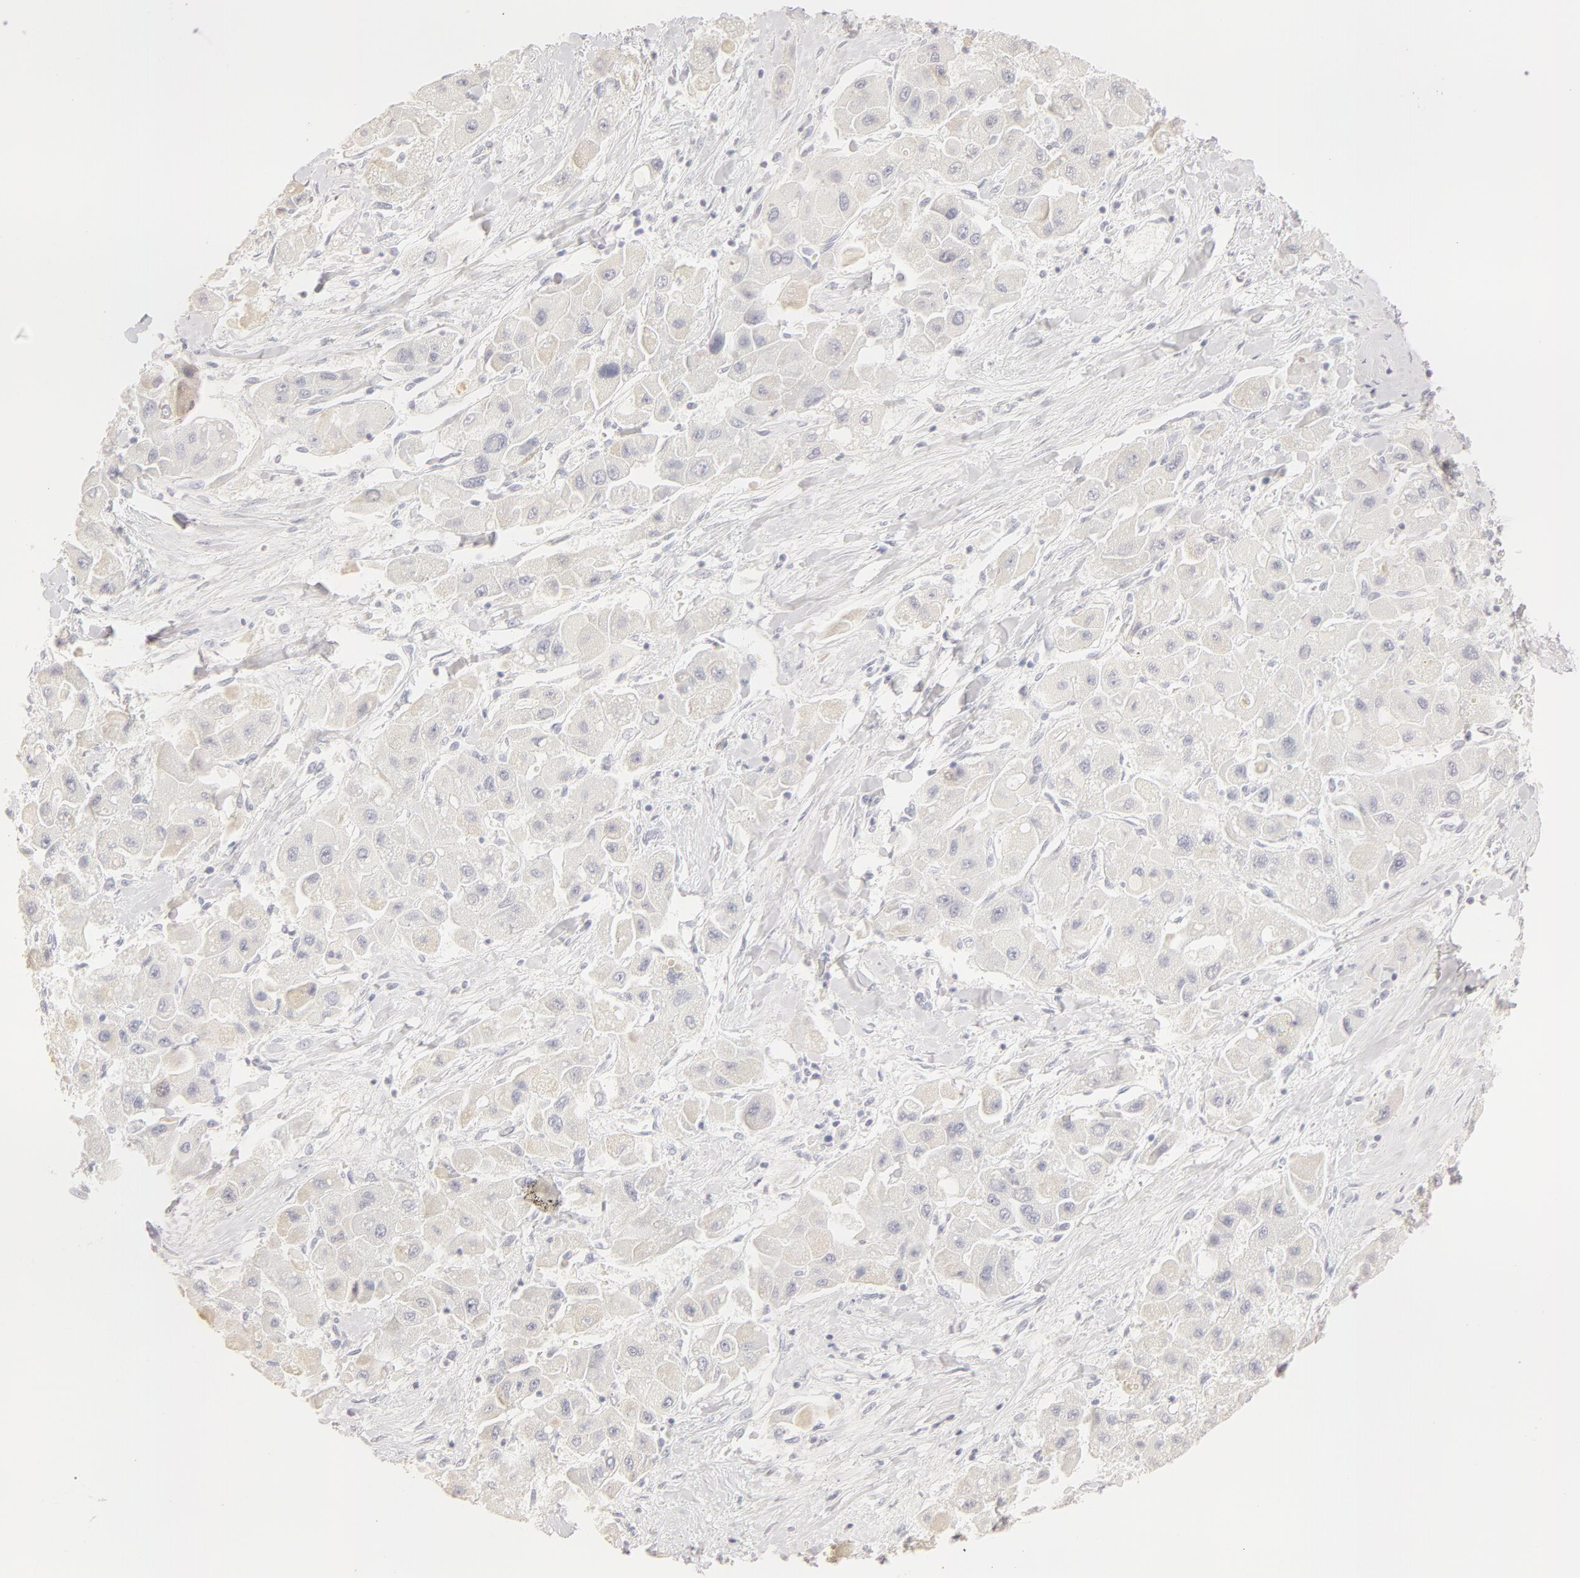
{"staining": {"intensity": "negative", "quantity": "none", "location": "none"}, "tissue": "liver cancer", "cell_type": "Tumor cells", "image_type": "cancer", "snomed": [{"axis": "morphology", "description": "Carcinoma, Hepatocellular, NOS"}, {"axis": "topography", "description": "Liver"}], "caption": "This is an immunohistochemistry histopathology image of liver cancer. There is no positivity in tumor cells.", "gene": "LGALS7B", "patient": {"sex": "male", "age": 24}}